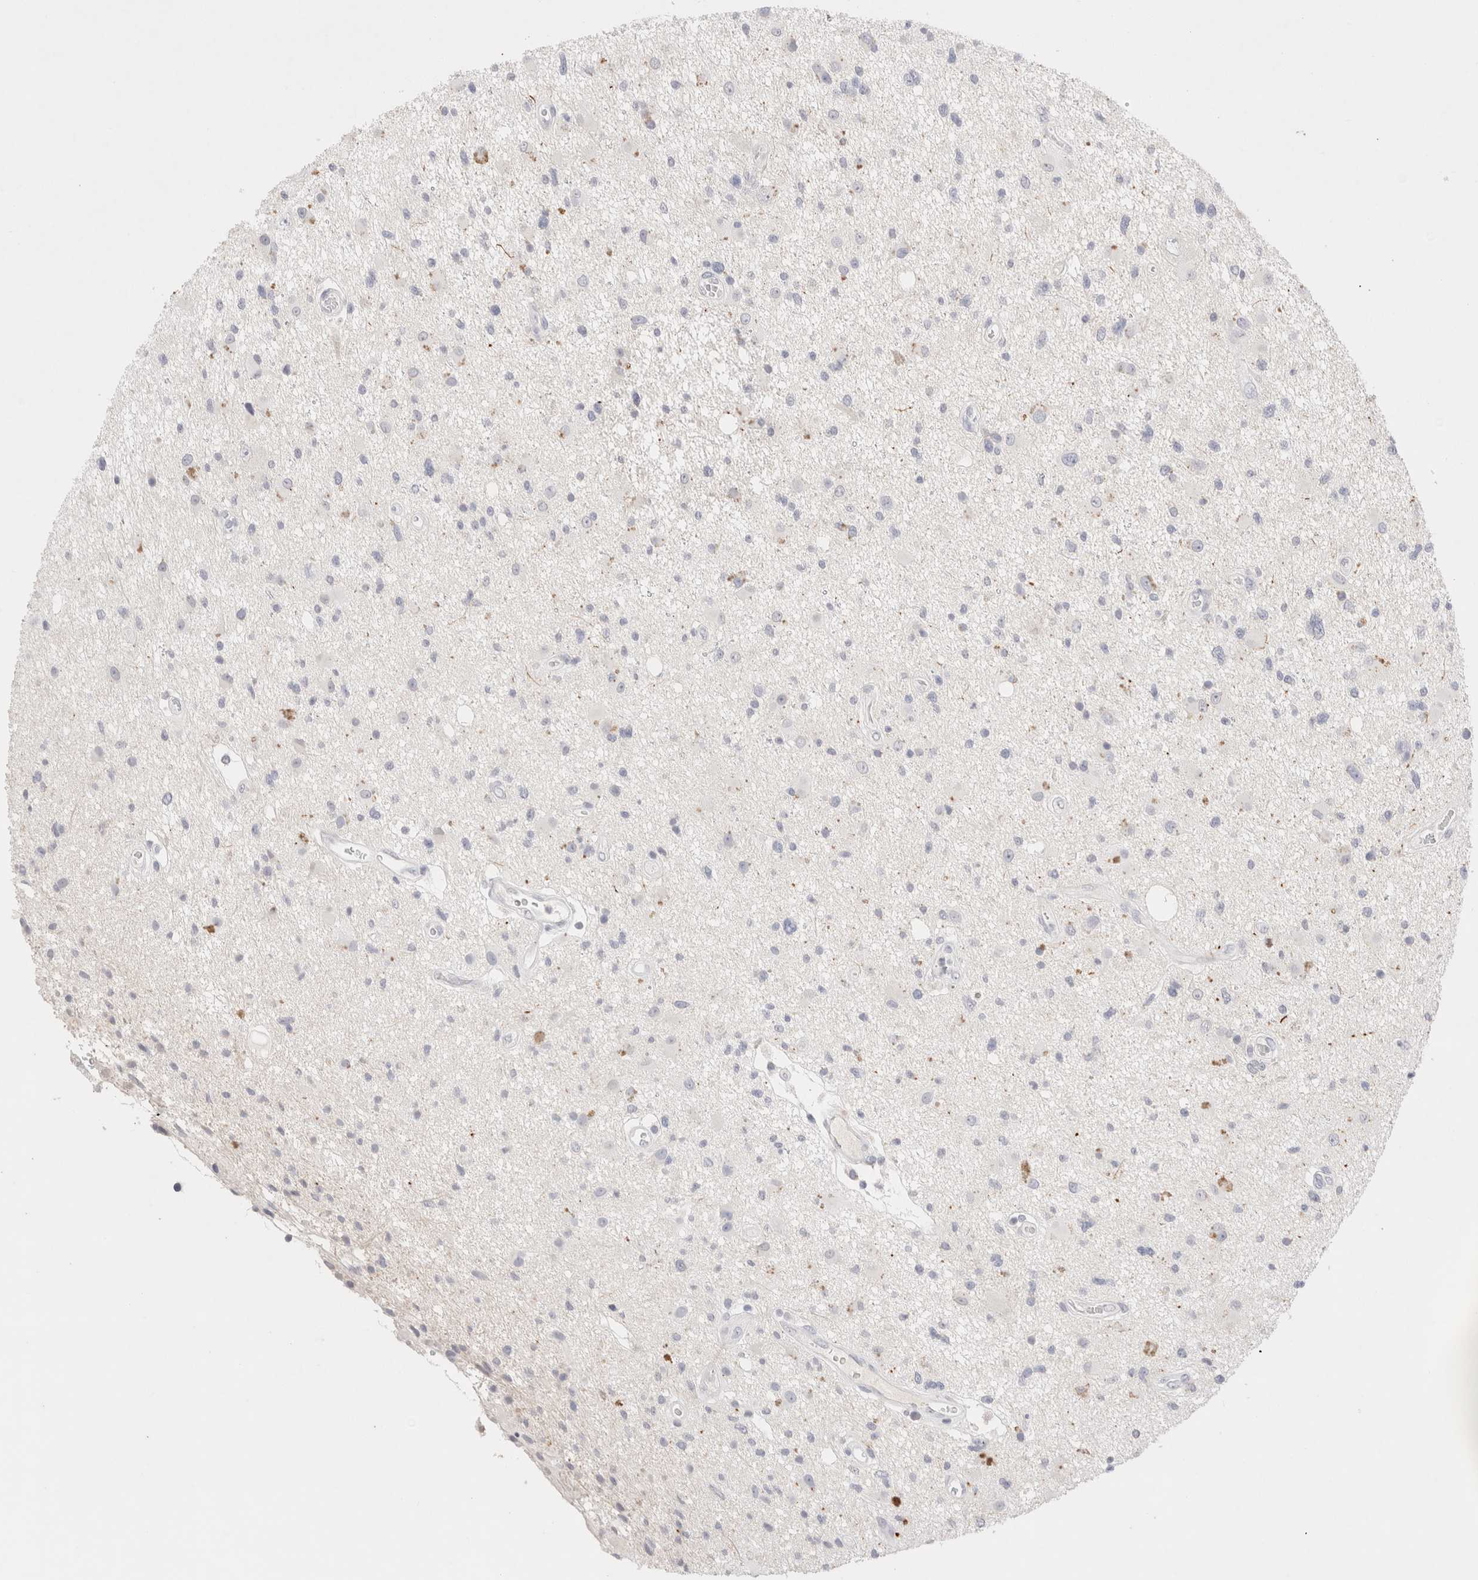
{"staining": {"intensity": "negative", "quantity": "none", "location": "none"}, "tissue": "glioma", "cell_type": "Tumor cells", "image_type": "cancer", "snomed": [{"axis": "morphology", "description": "Glioma, malignant, High grade"}, {"axis": "topography", "description": "Brain"}], "caption": "This is an immunohistochemistry (IHC) photomicrograph of human glioma. There is no staining in tumor cells.", "gene": "EPCAM", "patient": {"sex": "male", "age": 33}}